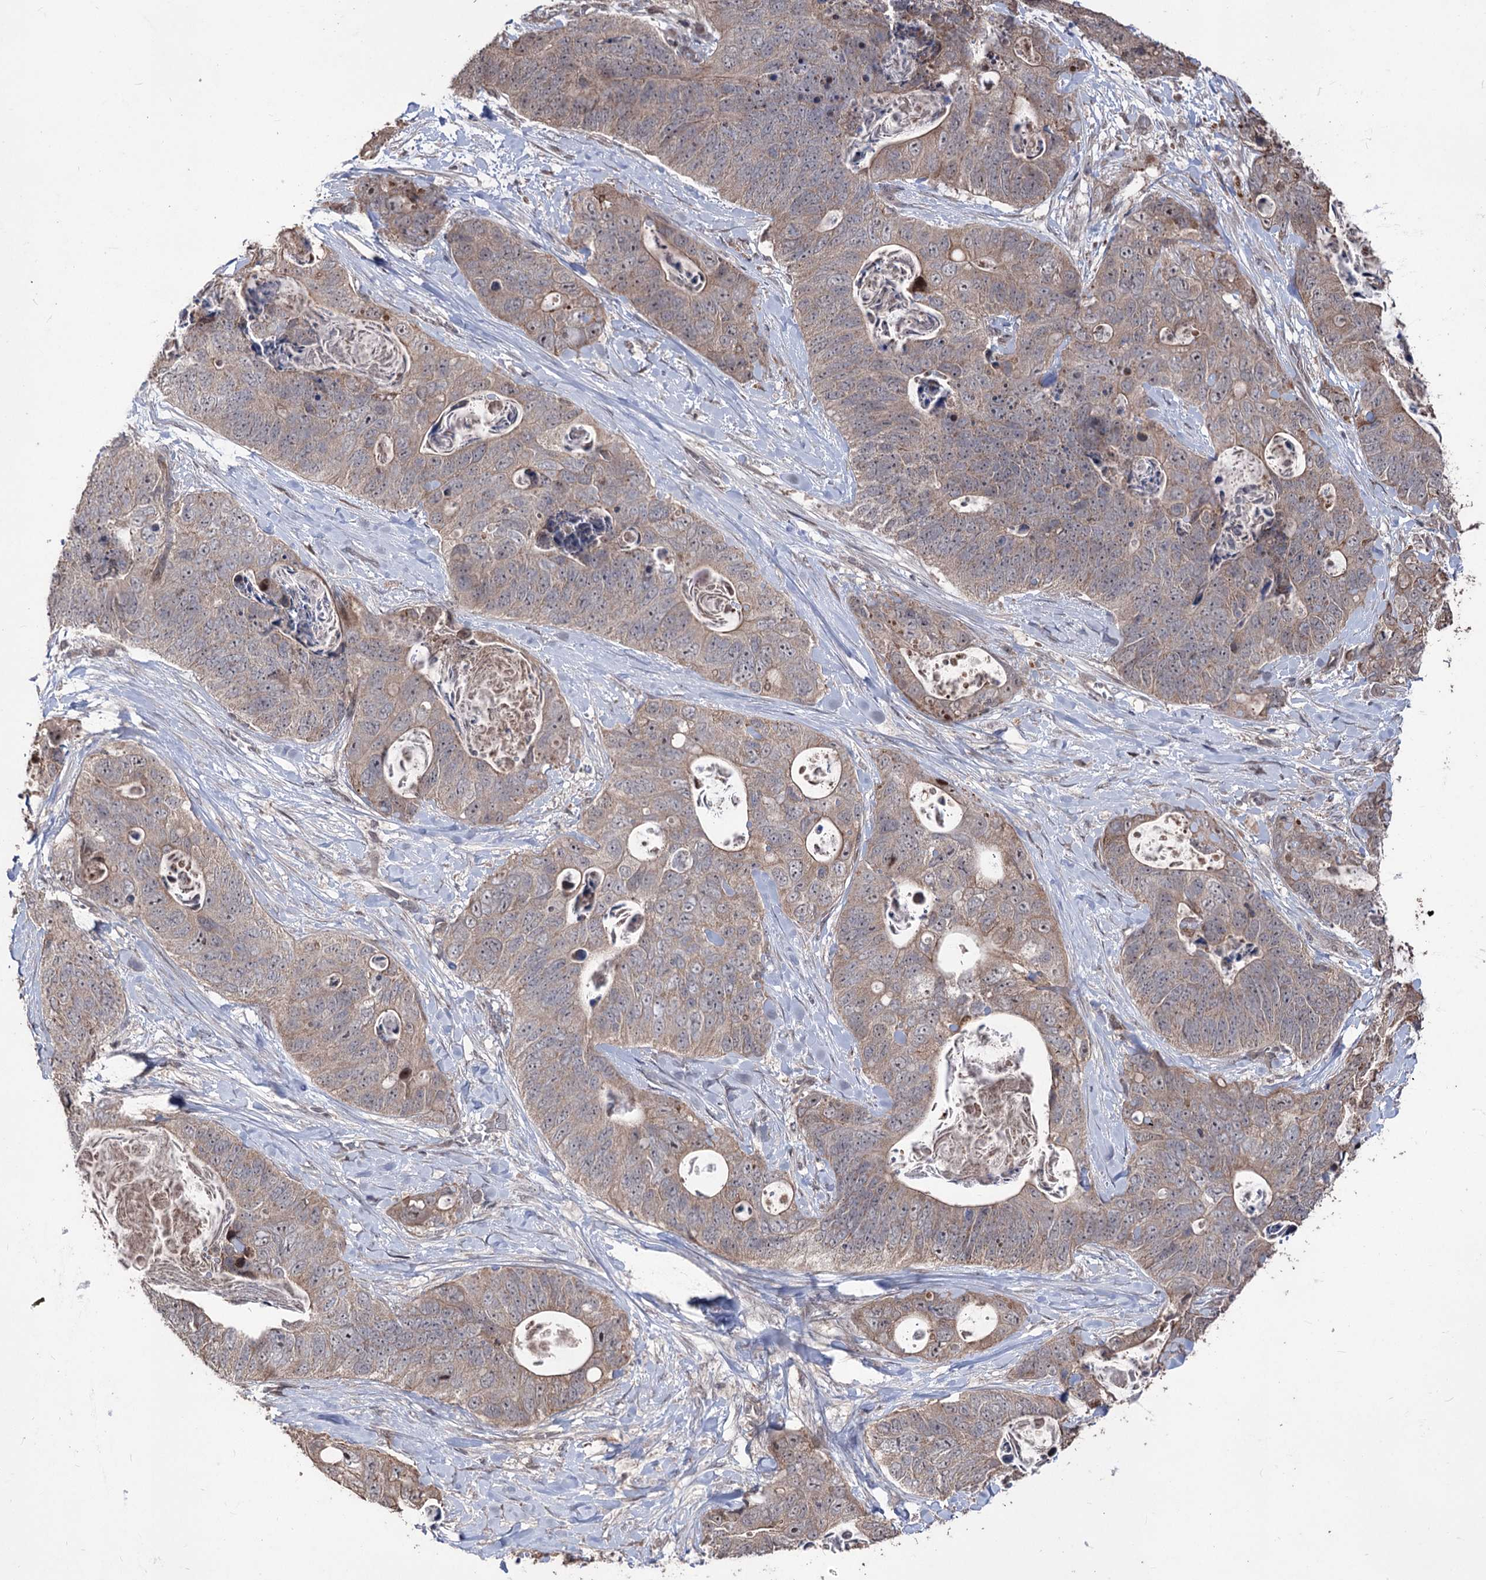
{"staining": {"intensity": "weak", "quantity": ">75%", "location": "cytoplasmic/membranous"}, "tissue": "stomach cancer", "cell_type": "Tumor cells", "image_type": "cancer", "snomed": [{"axis": "morphology", "description": "Adenocarcinoma, NOS"}, {"axis": "topography", "description": "Stomach"}], "caption": "The immunohistochemical stain highlights weak cytoplasmic/membranous positivity in tumor cells of stomach adenocarcinoma tissue.", "gene": "CPNE8", "patient": {"sex": "female", "age": 89}}